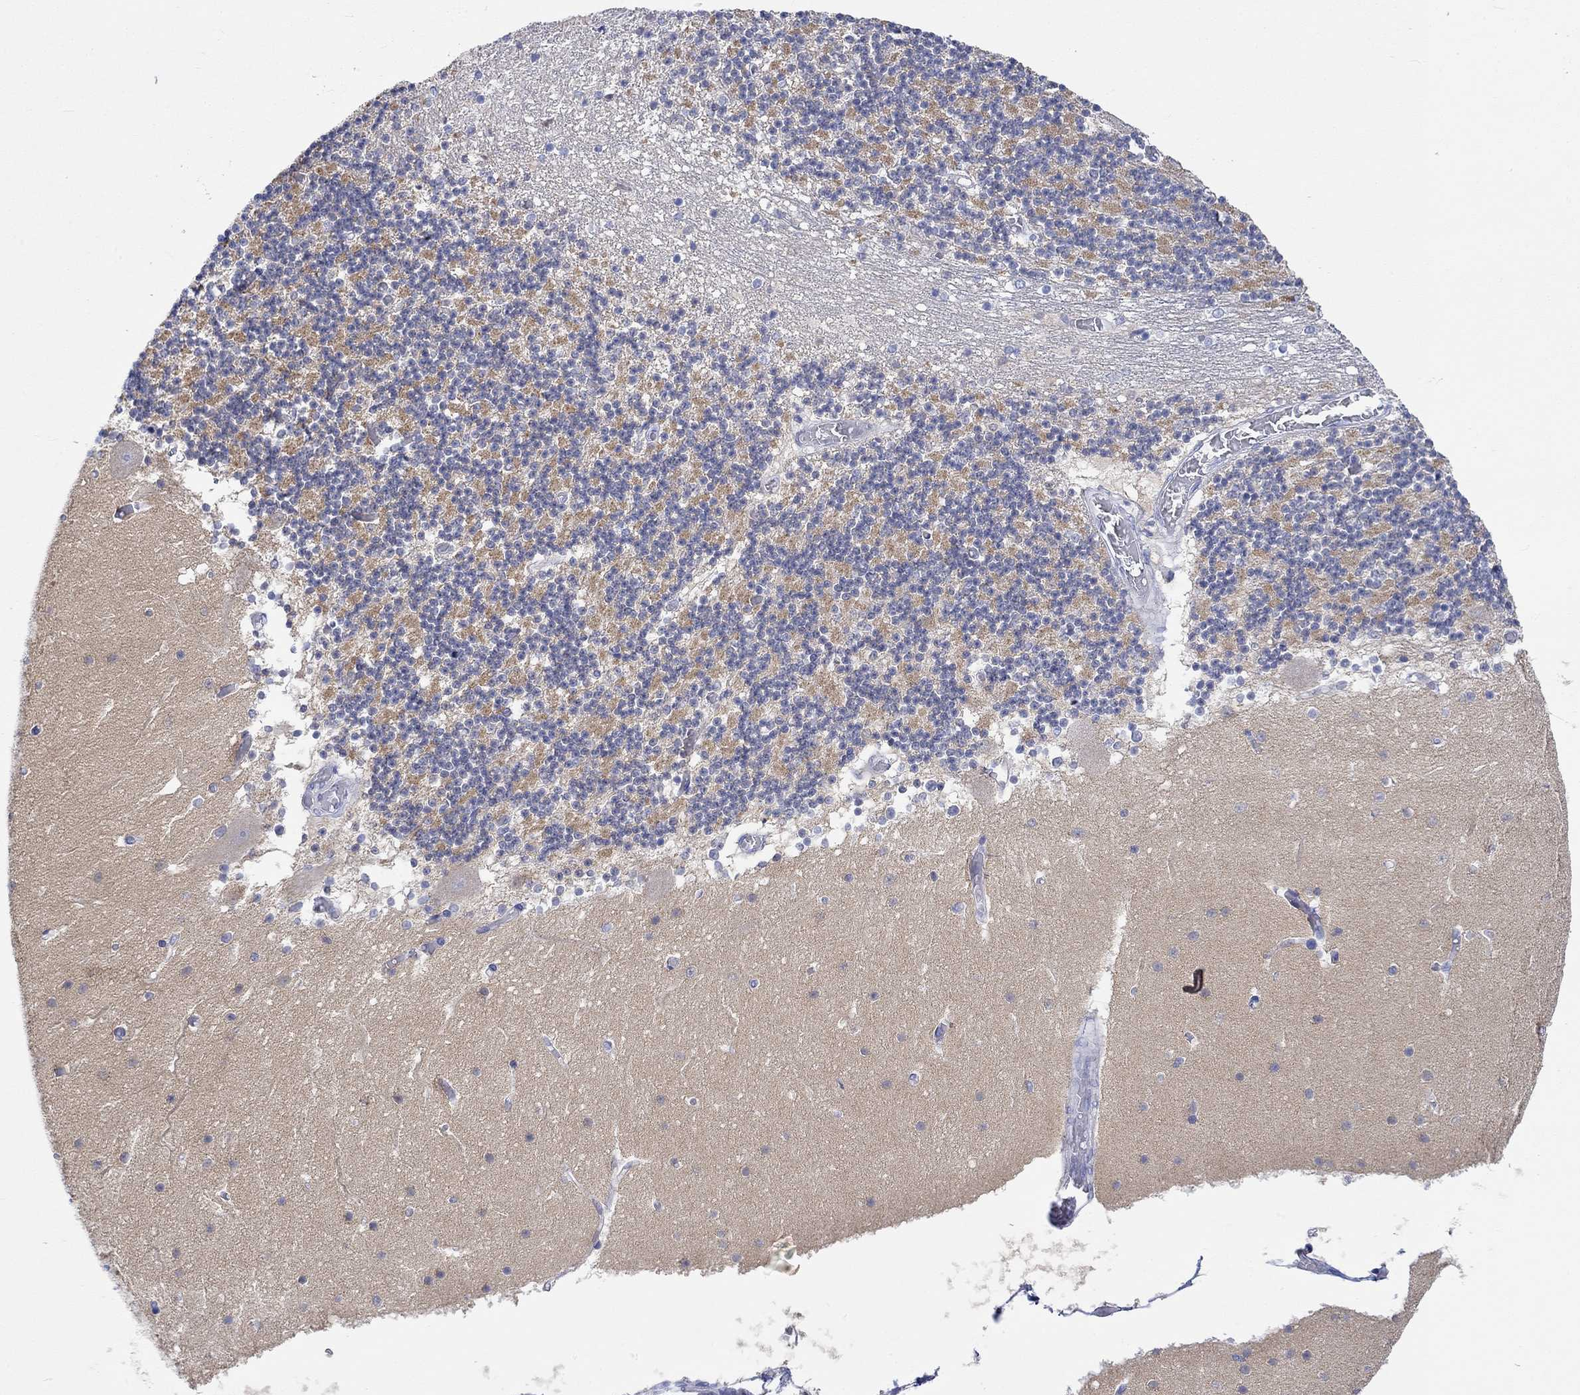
{"staining": {"intensity": "negative", "quantity": "none", "location": "none"}, "tissue": "cerebellum", "cell_type": "Cells in granular layer", "image_type": "normal", "snomed": [{"axis": "morphology", "description": "Normal tissue, NOS"}, {"axis": "topography", "description": "Cerebellum"}], "caption": "A high-resolution histopathology image shows immunohistochemistry staining of normal cerebellum, which reveals no significant staining in cells in granular layer. The staining was performed using DAB to visualize the protein expression in brown, while the nuclei were stained in blue with hematoxylin (Magnification: 20x).", "gene": "REEP6", "patient": {"sex": "female", "age": 28}}